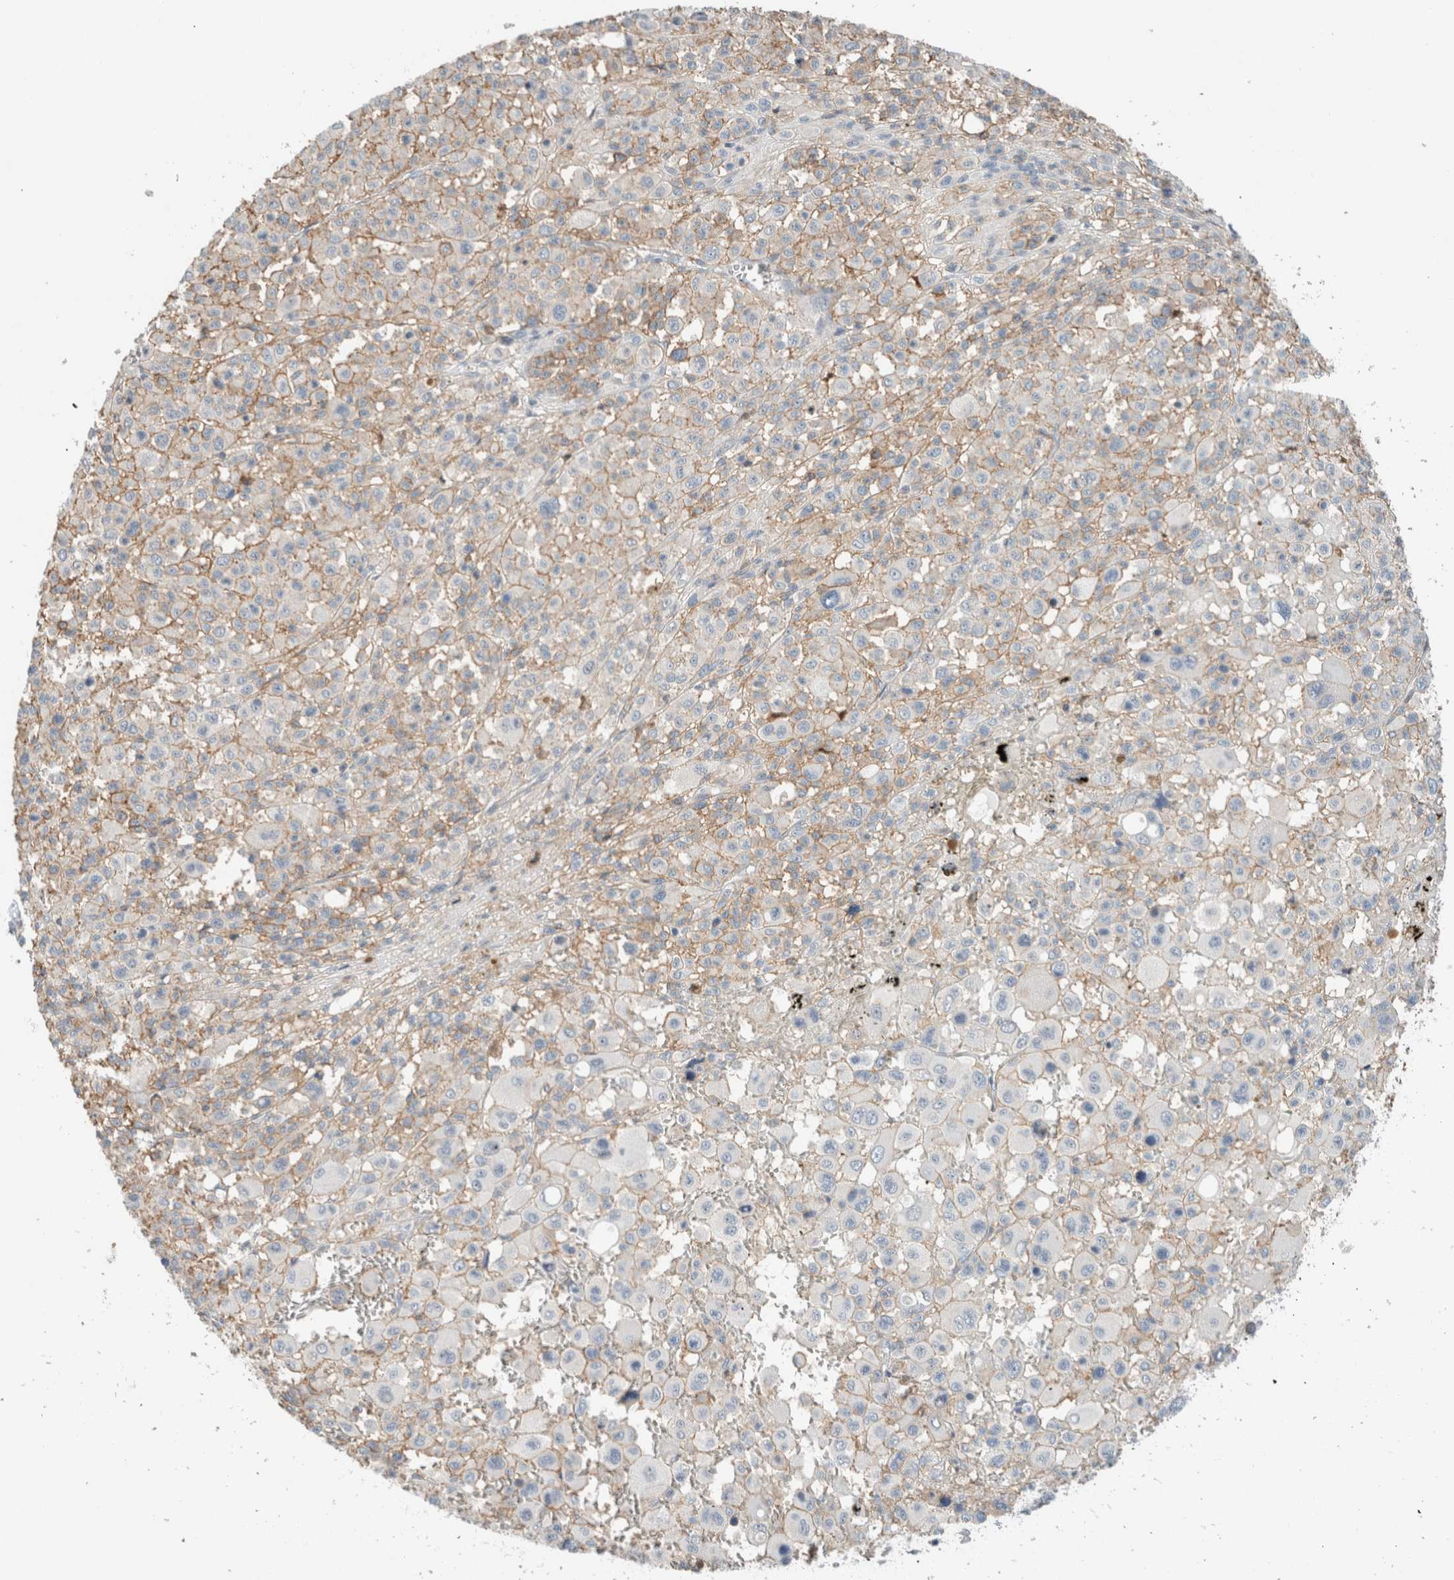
{"staining": {"intensity": "weak", "quantity": ">75%", "location": "cytoplasmic/membranous"}, "tissue": "melanoma", "cell_type": "Tumor cells", "image_type": "cancer", "snomed": [{"axis": "morphology", "description": "Malignant melanoma, Metastatic site"}, {"axis": "topography", "description": "Skin"}], "caption": "Brown immunohistochemical staining in human malignant melanoma (metastatic site) reveals weak cytoplasmic/membranous staining in approximately >75% of tumor cells.", "gene": "ERCC6L2", "patient": {"sex": "female", "age": 74}}